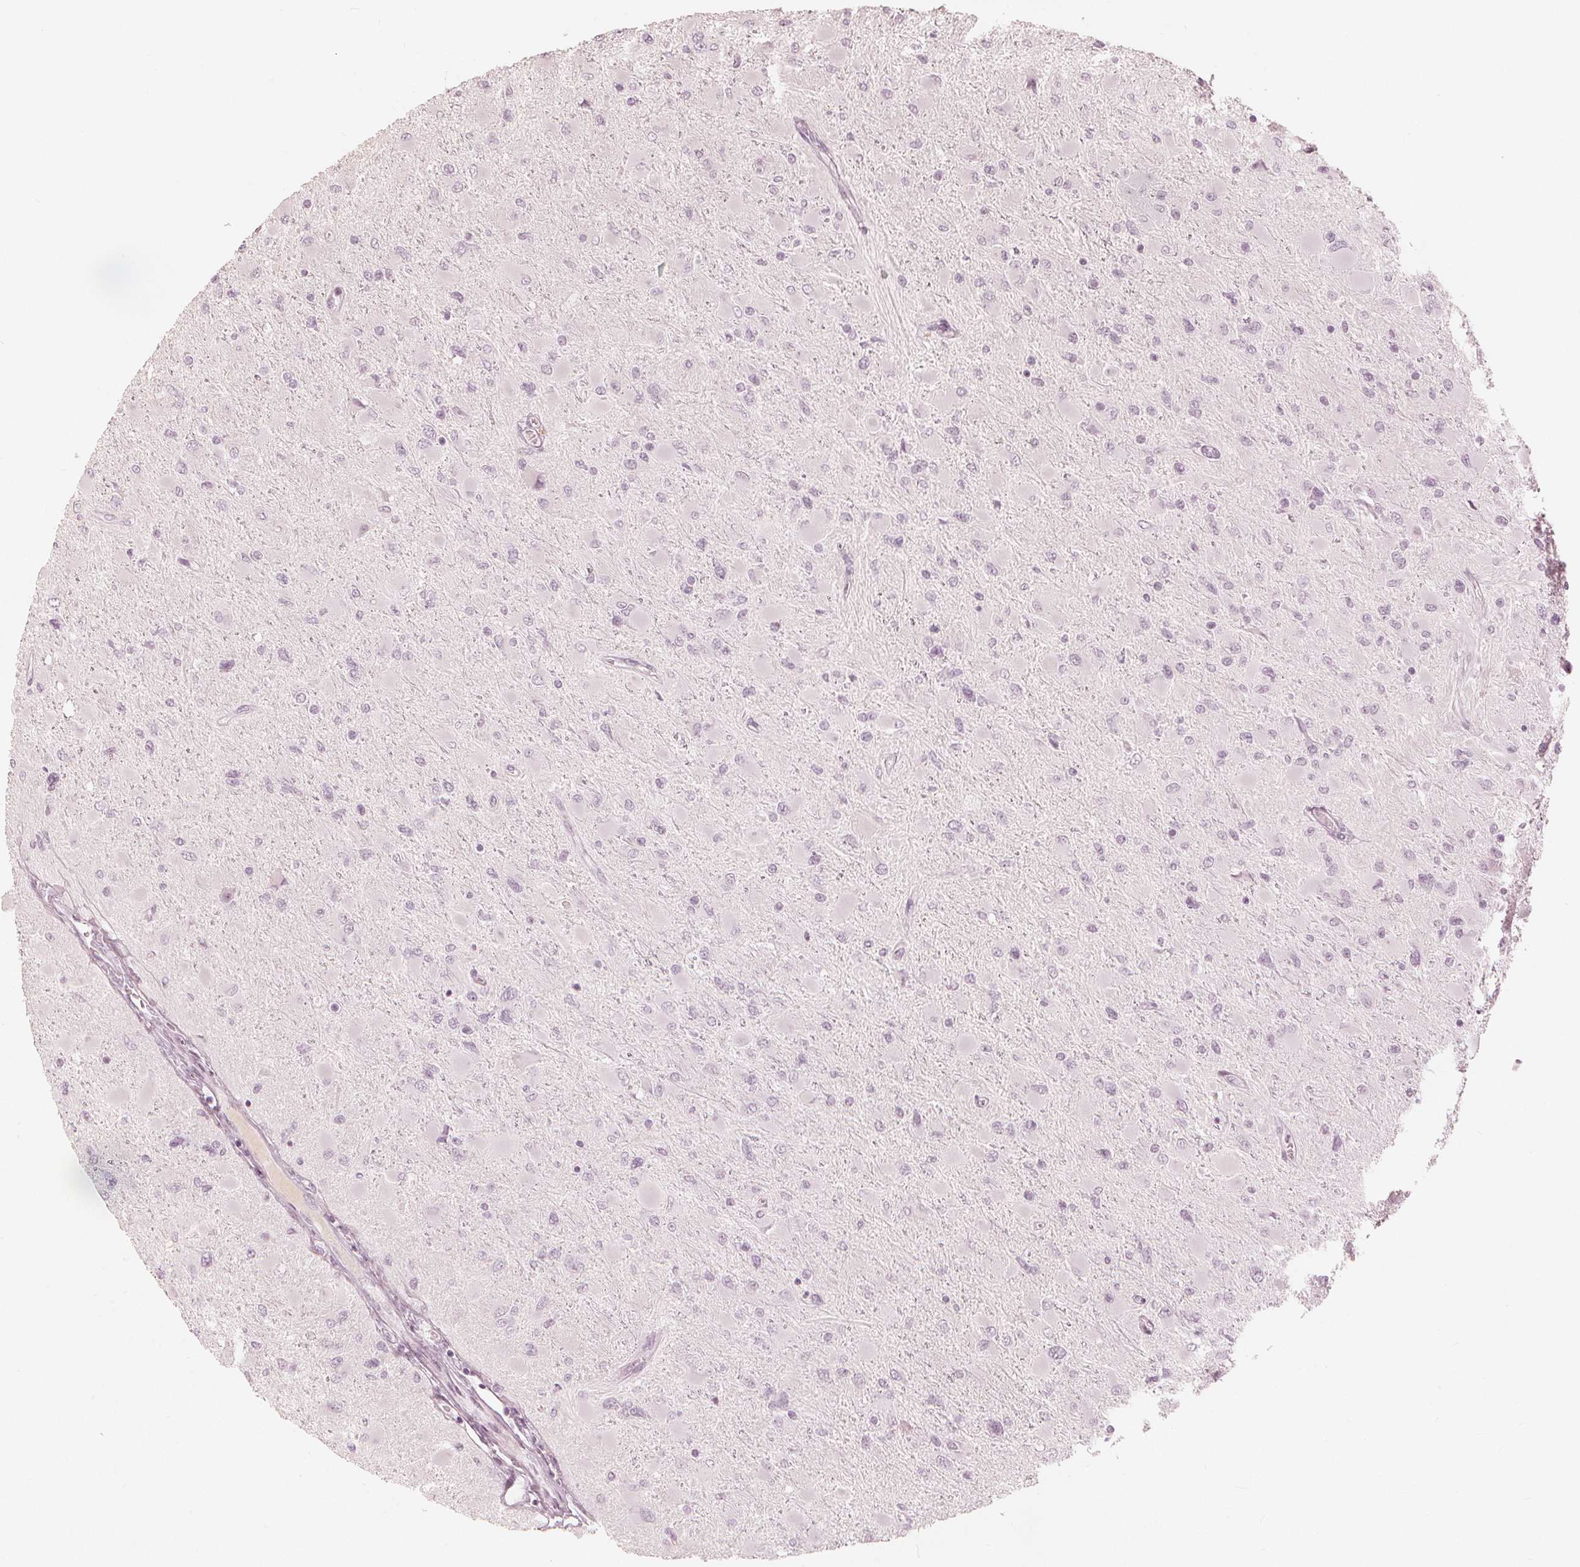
{"staining": {"intensity": "negative", "quantity": "none", "location": "none"}, "tissue": "glioma", "cell_type": "Tumor cells", "image_type": "cancer", "snomed": [{"axis": "morphology", "description": "Glioma, malignant, High grade"}, {"axis": "topography", "description": "Cerebral cortex"}], "caption": "The photomicrograph shows no staining of tumor cells in glioma.", "gene": "PAEP", "patient": {"sex": "female", "age": 36}}